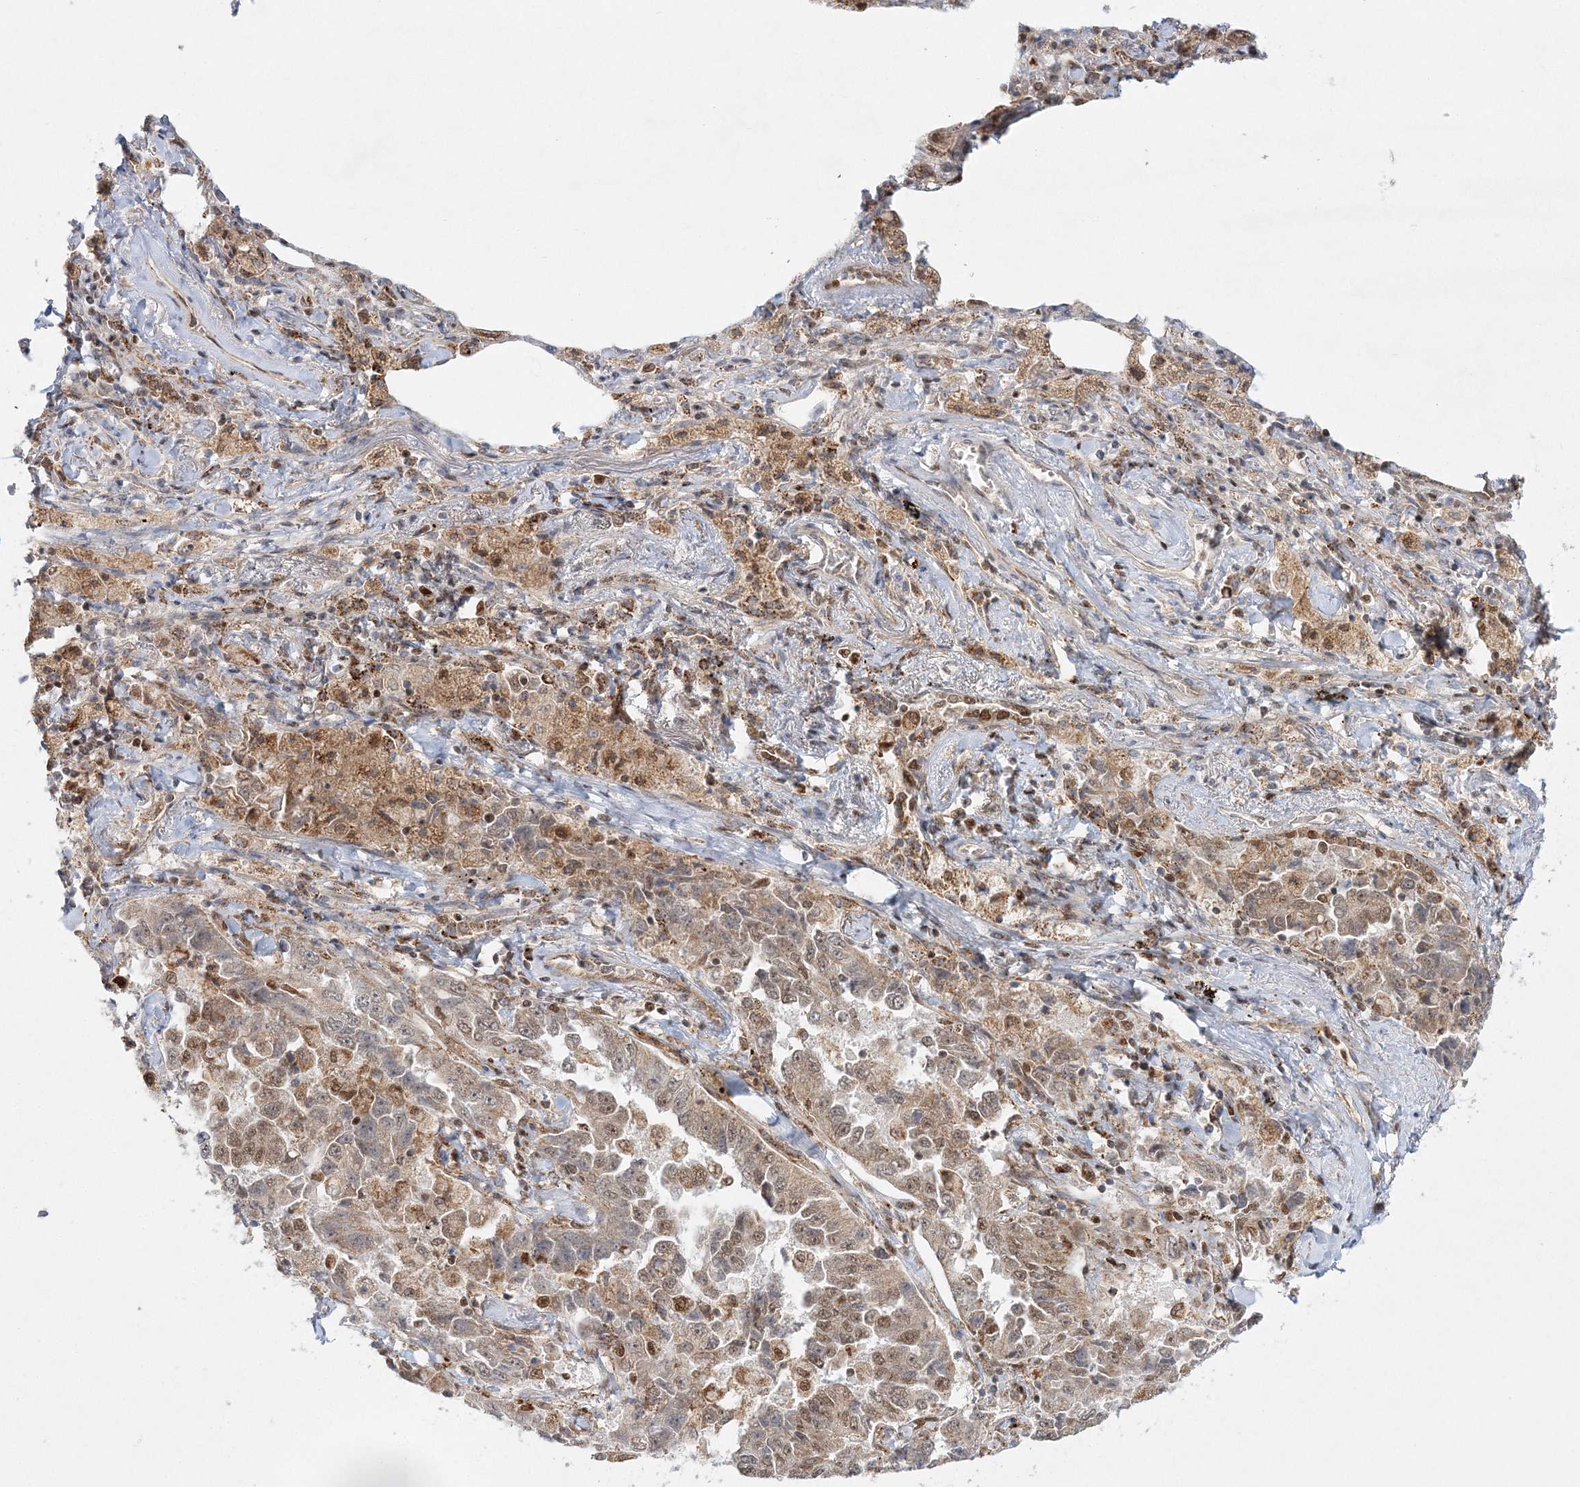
{"staining": {"intensity": "weak", "quantity": ">75%", "location": "cytoplasmic/membranous,nuclear"}, "tissue": "lung cancer", "cell_type": "Tumor cells", "image_type": "cancer", "snomed": [{"axis": "morphology", "description": "Adenocarcinoma, NOS"}, {"axis": "topography", "description": "Lung"}], "caption": "A low amount of weak cytoplasmic/membranous and nuclear staining is seen in approximately >75% of tumor cells in adenocarcinoma (lung) tissue.", "gene": "RAB11FIP2", "patient": {"sex": "female", "age": 51}}